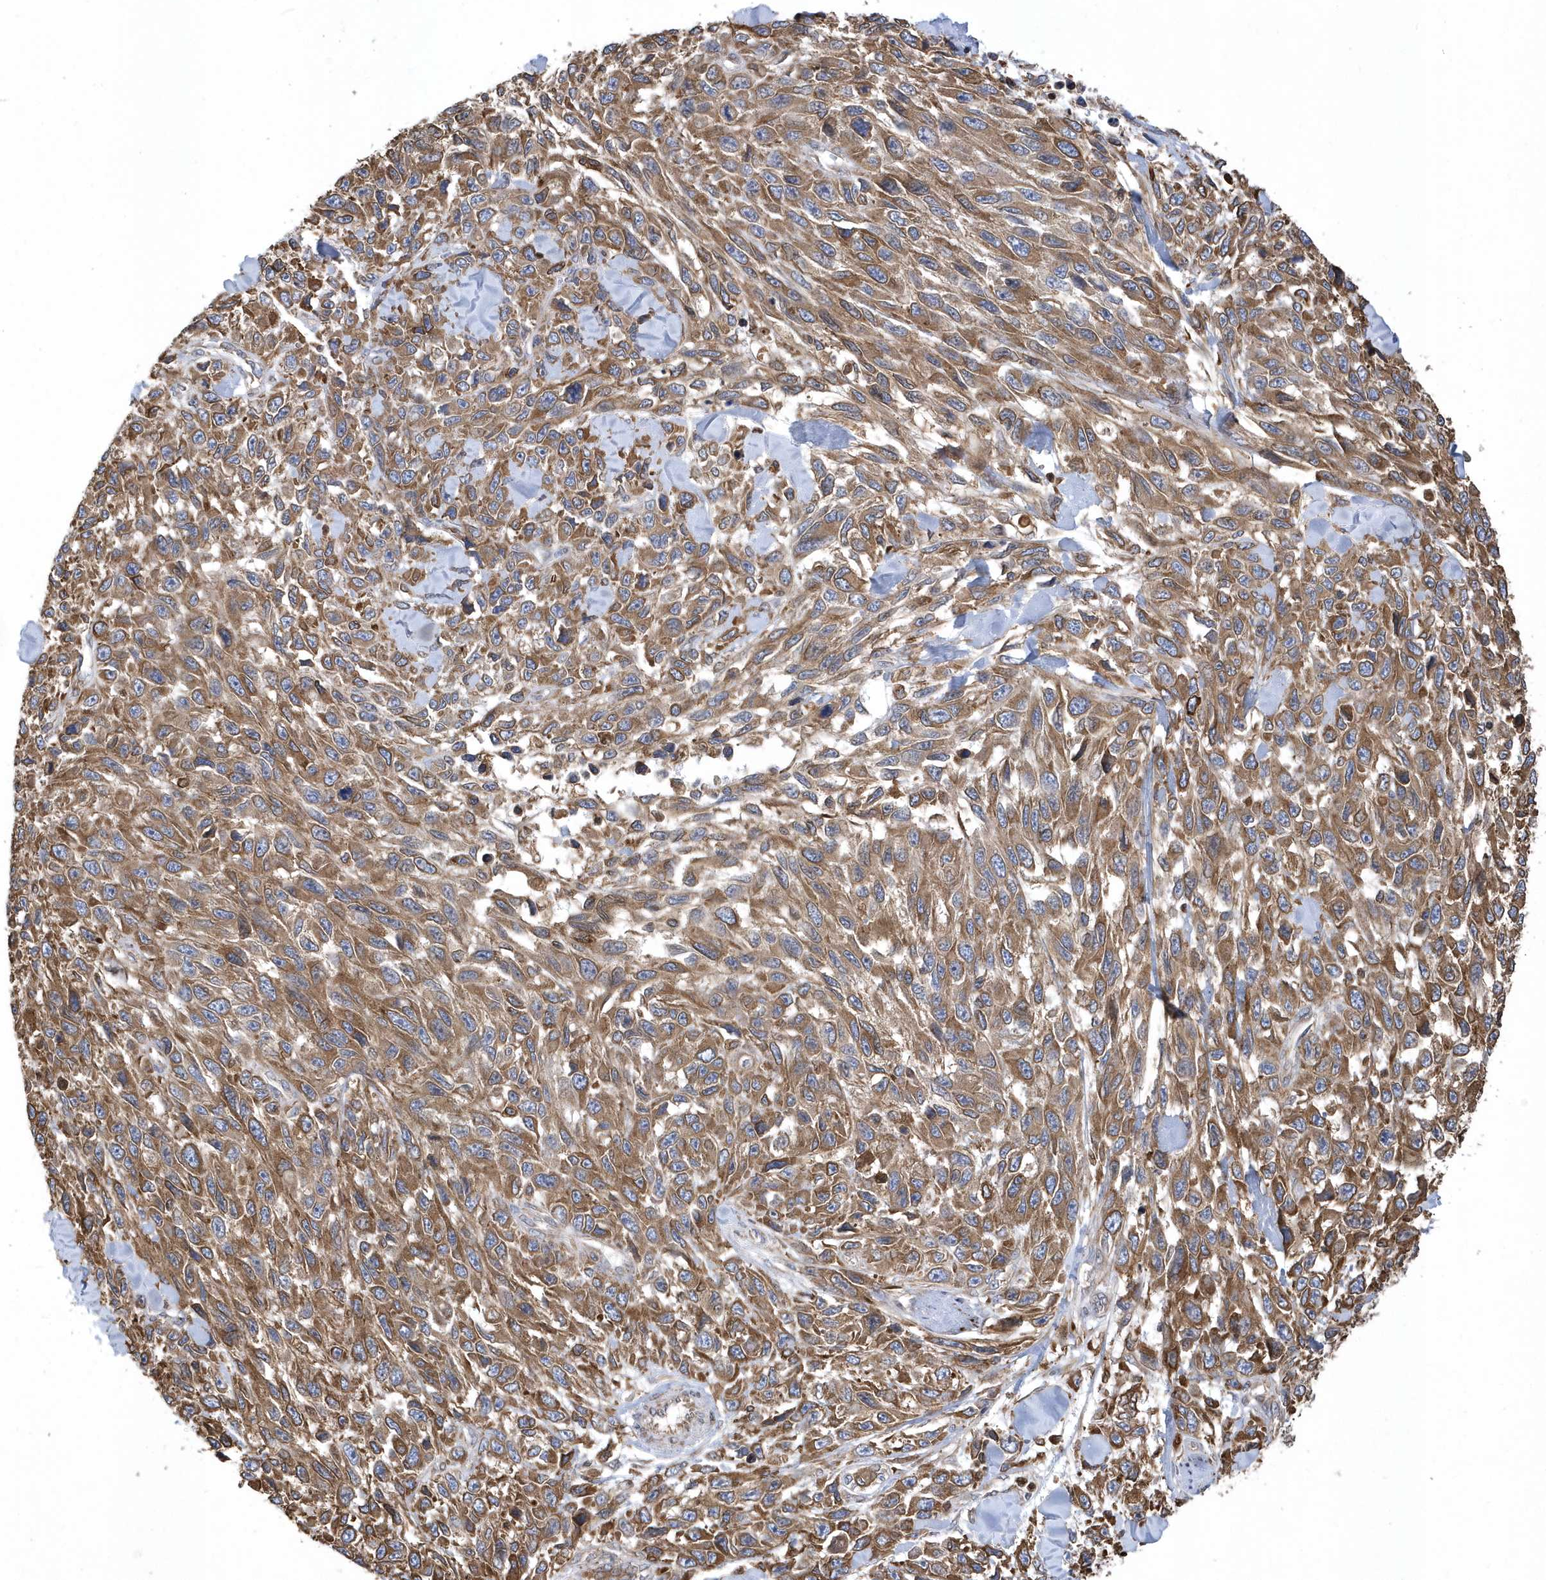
{"staining": {"intensity": "moderate", "quantity": ">75%", "location": "cytoplasmic/membranous"}, "tissue": "melanoma", "cell_type": "Tumor cells", "image_type": "cancer", "snomed": [{"axis": "morphology", "description": "Malignant melanoma, NOS"}, {"axis": "topography", "description": "Skin"}], "caption": "Immunohistochemistry (IHC) of human malignant melanoma reveals medium levels of moderate cytoplasmic/membranous staining in about >75% of tumor cells. The staining was performed using DAB (3,3'-diaminobenzidine), with brown indicating positive protein expression. Nuclei are stained blue with hematoxylin.", "gene": "VAMP7", "patient": {"sex": "female", "age": 96}}